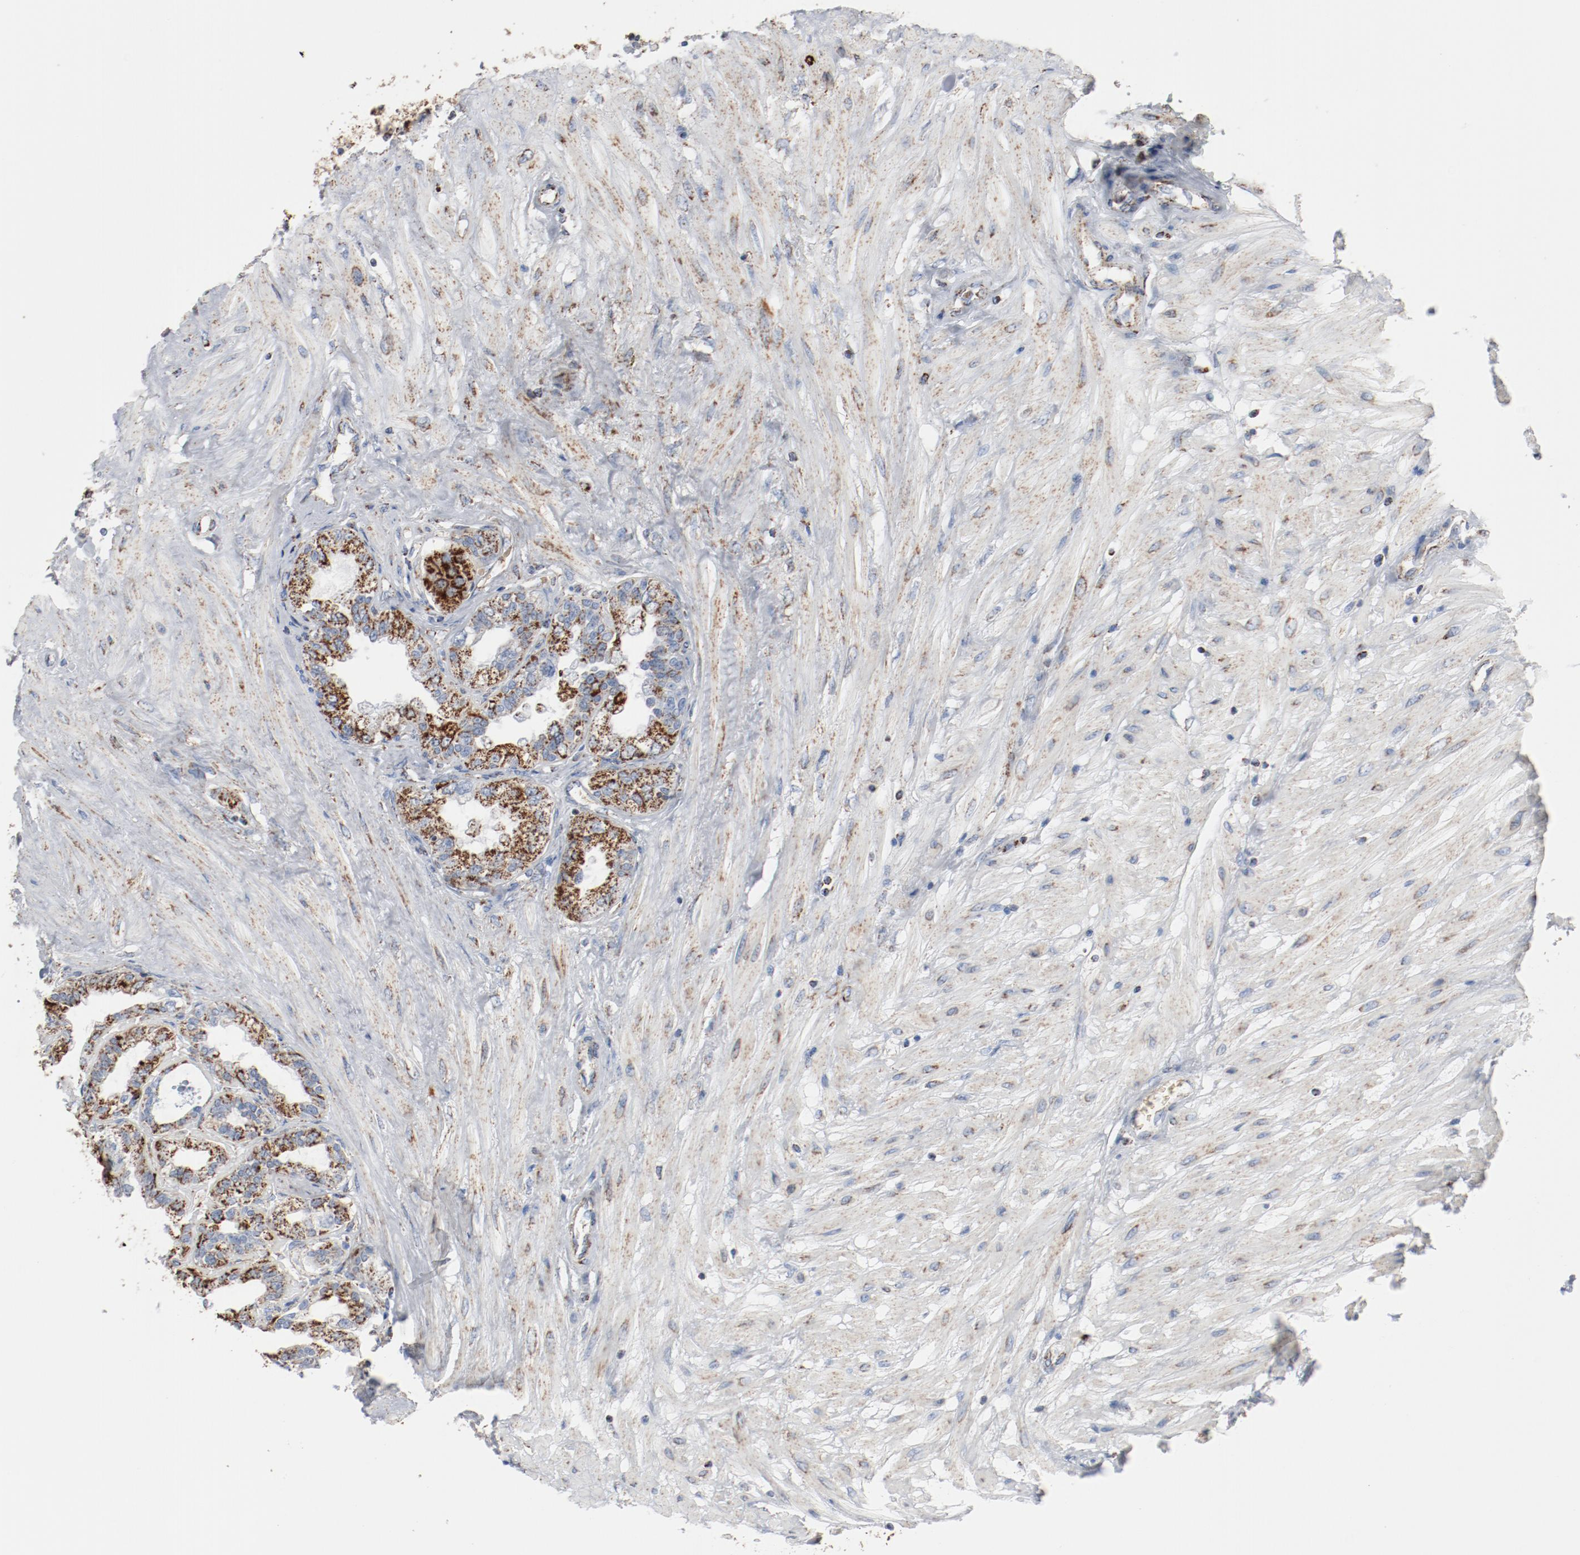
{"staining": {"intensity": "strong", "quantity": ">75%", "location": "cytoplasmic/membranous"}, "tissue": "seminal vesicle", "cell_type": "Glandular cells", "image_type": "normal", "snomed": [{"axis": "morphology", "description": "Normal tissue, NOS"}, {"axis": "morphology", "description": "Inflammation, NOS"}, {"axis": "topography", "description": "Urinary bladder"}, {"axis": "topography", "description": "Prostate"}, {"axis": "topography", "description": "Seminal veicle"}], "caption": "A brown stain shows strong cytoplasmic/membranous expression of a protein in glandular cells of unremarkable seminal vesicle.", "gene": "NDUFB8", "patient": {"sex": "male", "age": 82}}